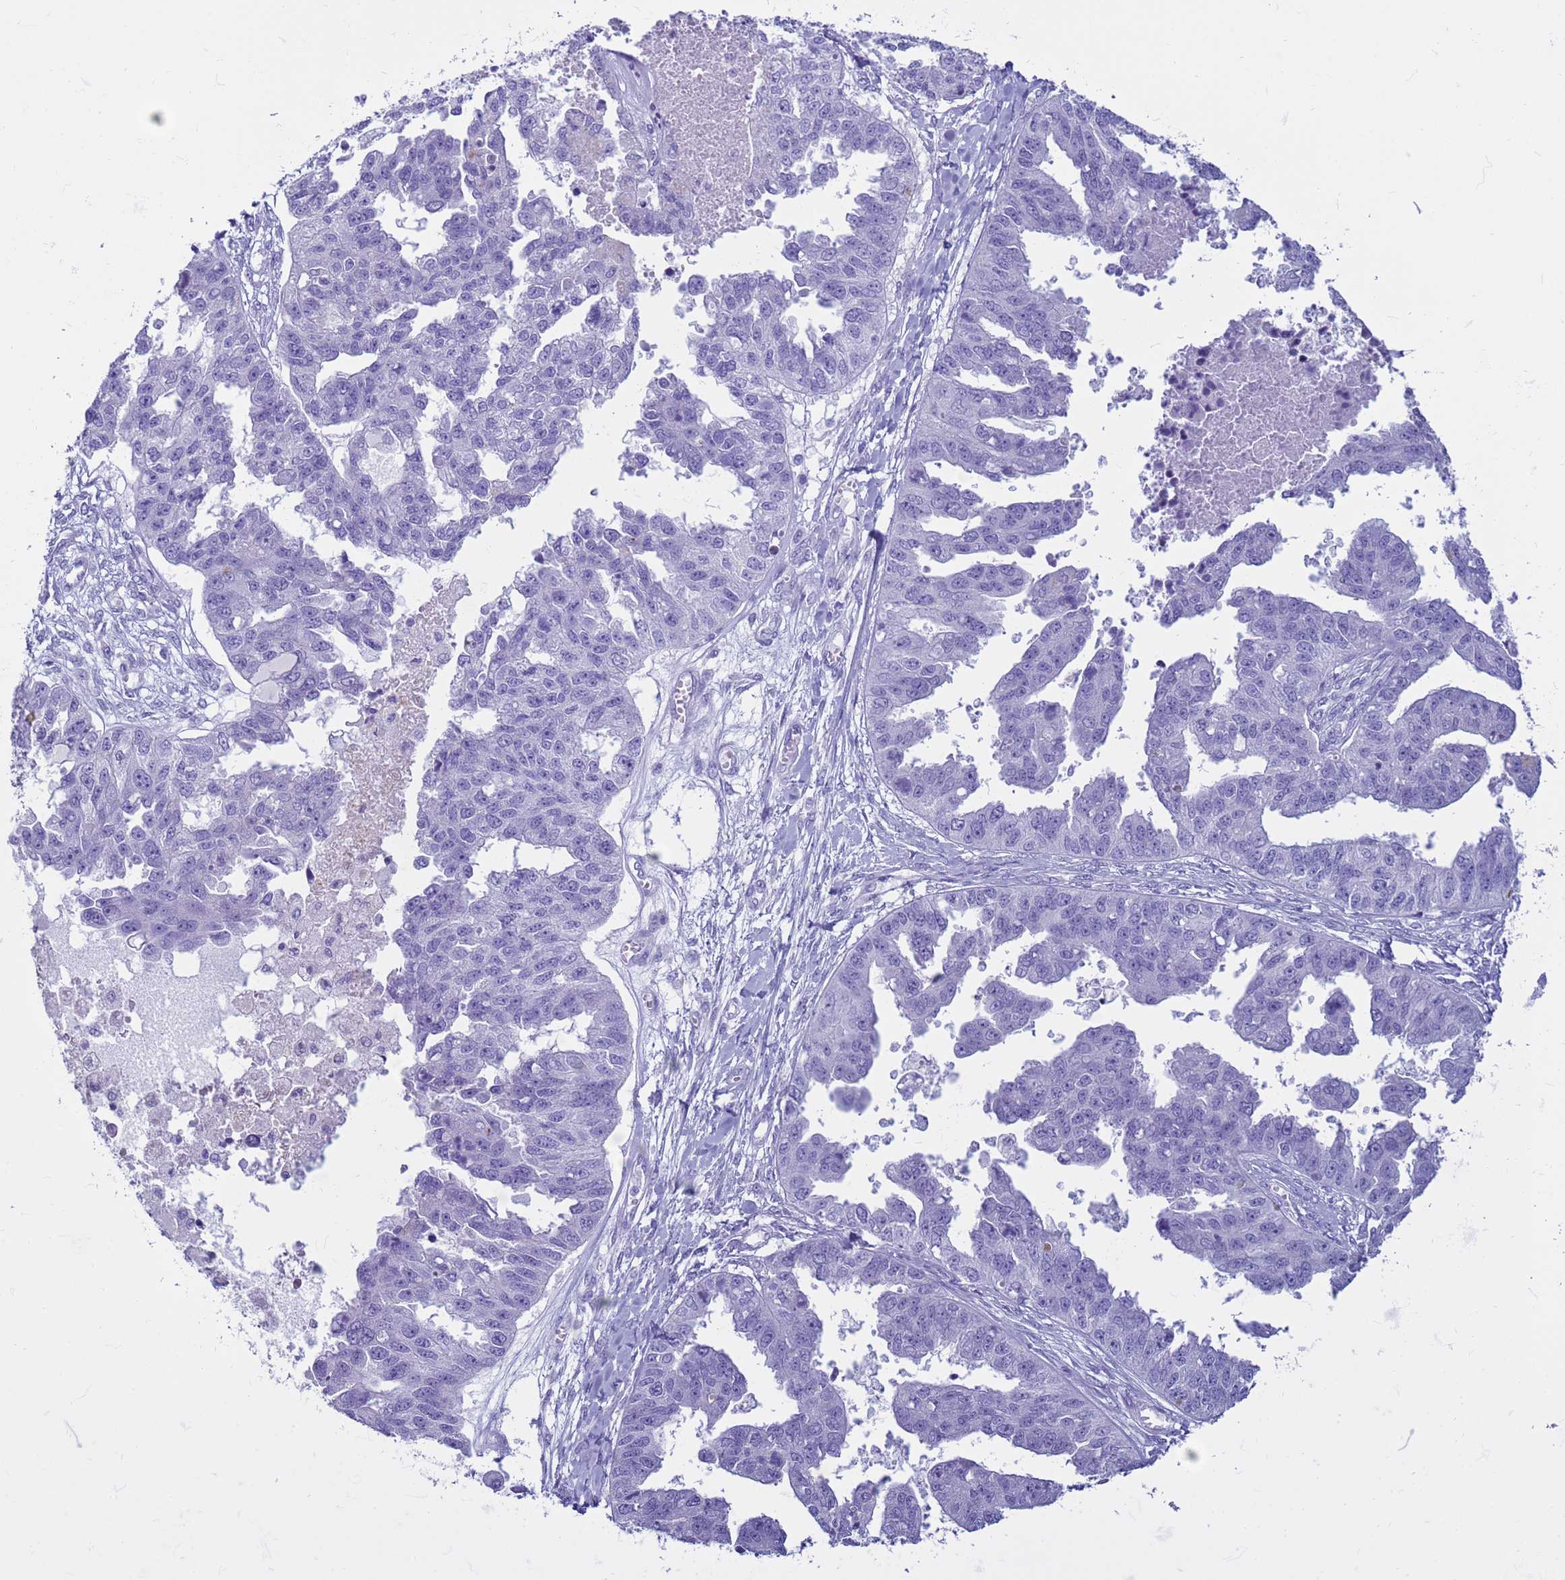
{"staining": {"intensity": "negative", "quantity": "none", "location": "none"}, "tissue": "ovarian cancer", "cell_type": "Tumor cells", "image_type": "cancer", "snomed": [{"axis": "morphology", "description": "Cystadenocarcinoma, serous, NOS"}, {"axis": "topography", "description": "Ovary"}], "caption": "IHC photomicrograph of human ovarian cancer stained for a protein (brown), which shows no expression in tumor cells.", "gene": "CST4", "patient": {"sex": "female", "age": 58}}